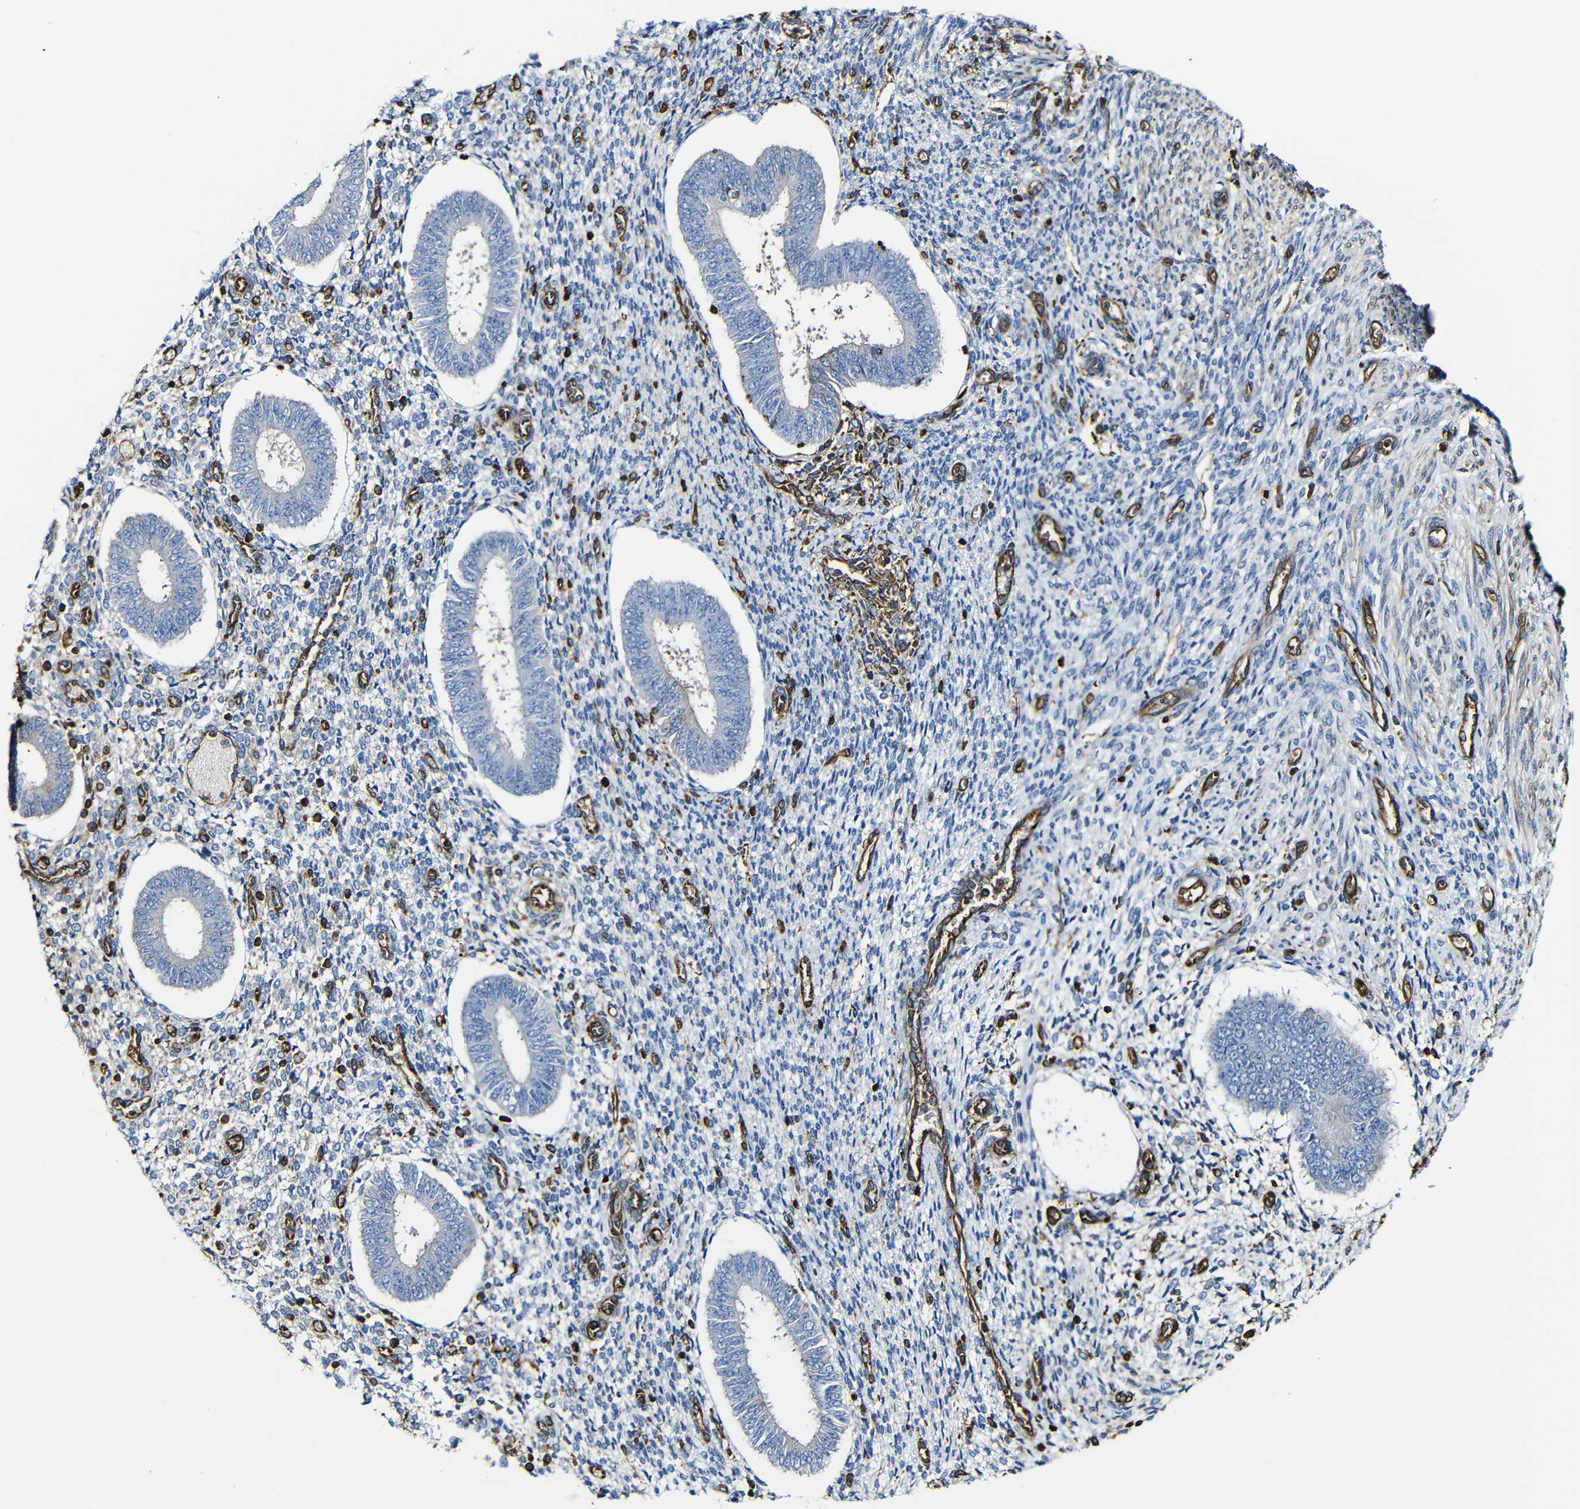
{"staining": {"intensity": "negative", "quantity": "none", "location": "none"}, "tissue": "endometrium", "cell_type": "Cells in endometrial stroma", "image_type": "normal", "snomed": [{"axis": "morphology", "description": "Normal tissue, NOS"}, {"axis": "topography", "description": "Endometrium"}], "caption": "The micrograph exhibits no significant staining in cells in endometrial stroma of endometrium.", "gene": "MSN", "patient": {"sex": "female", "age": 35}}